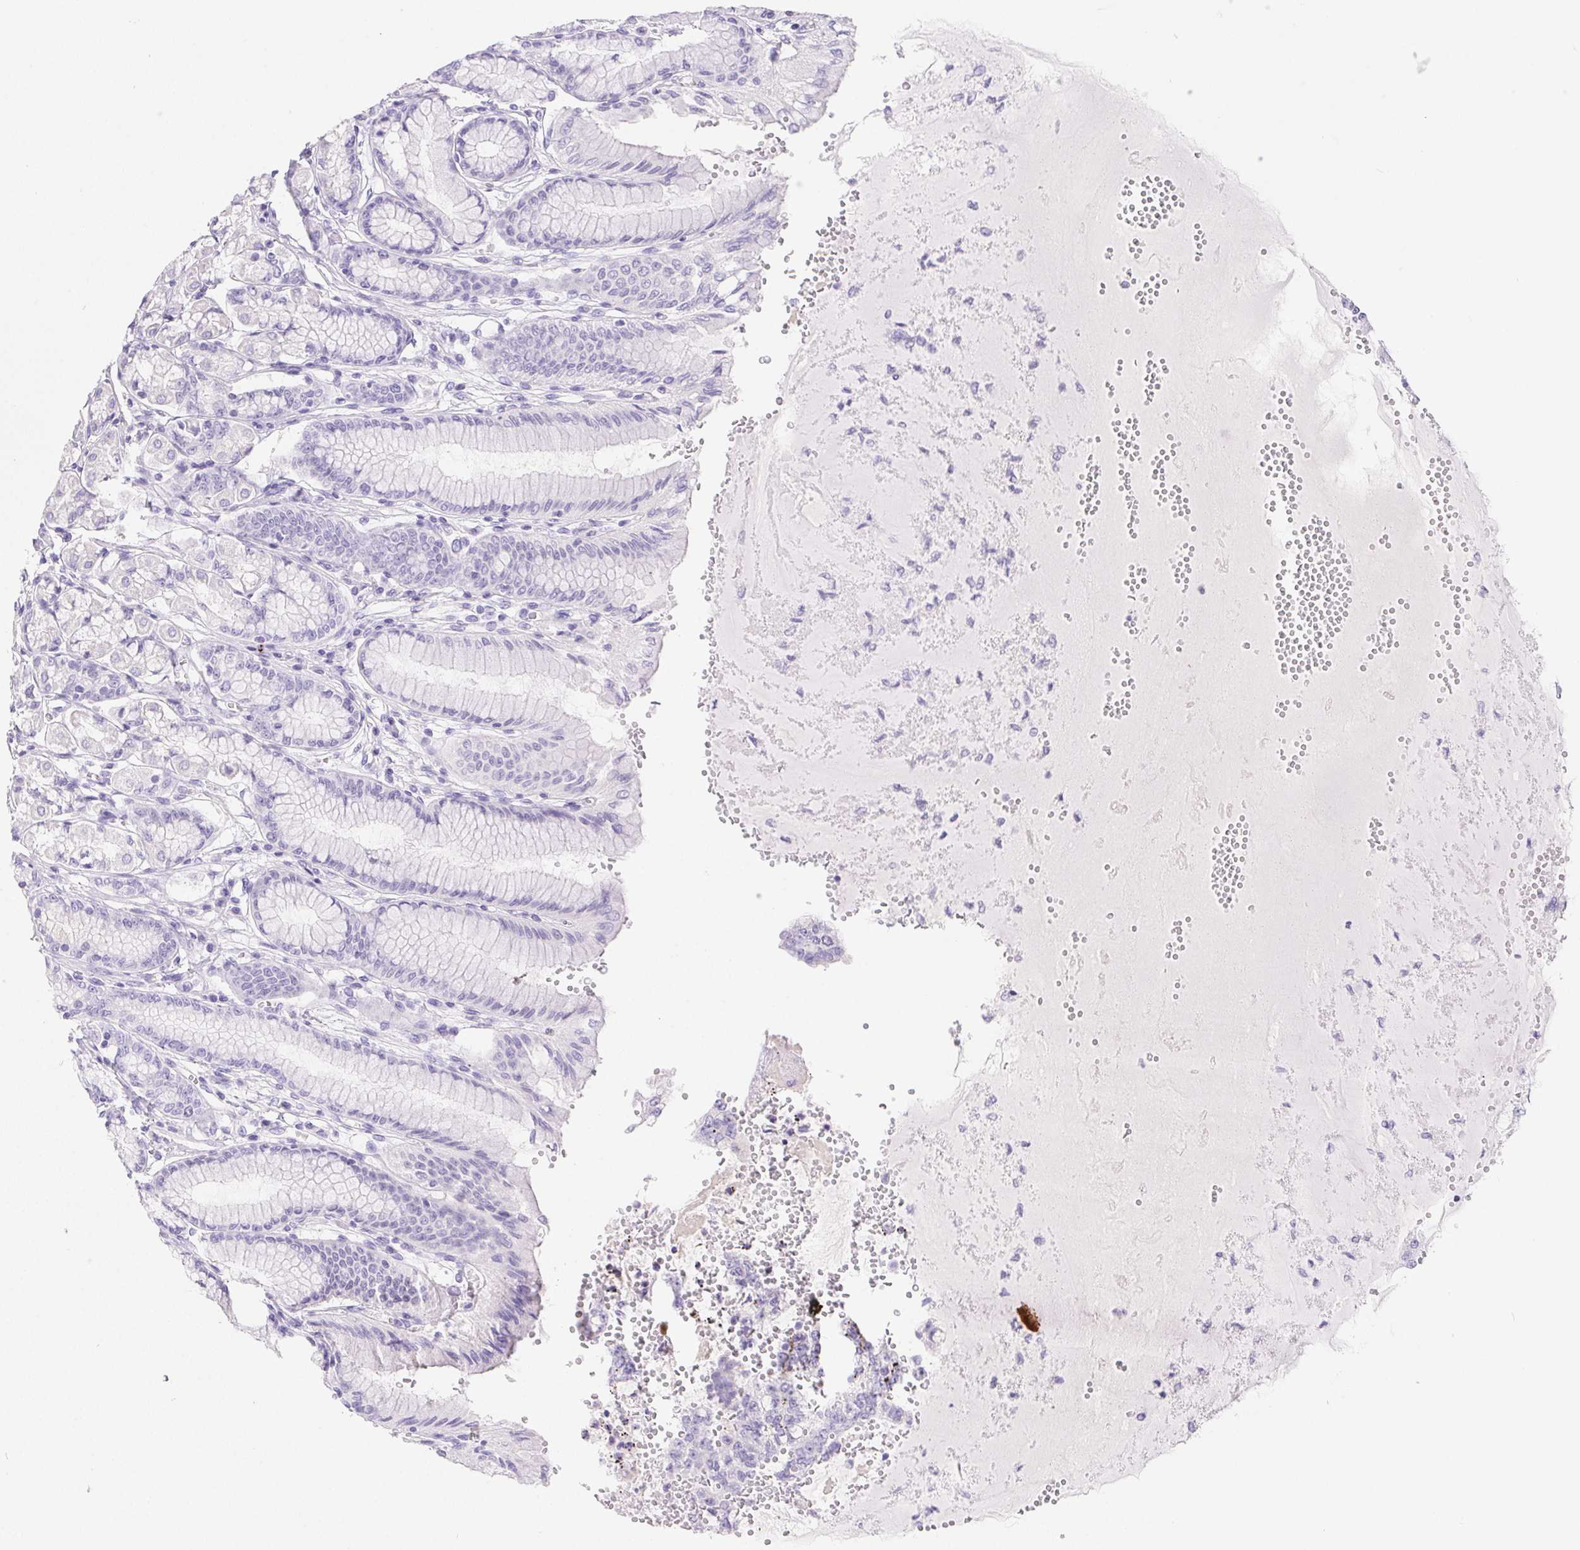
{"staining": {"intensity": "negative", "quantity": "none", "location": "none"}, "tissue": "stomach", "cell_type": "Glandular cells", "image_type": "normal", "snomed": [{"axis": "morphology", "description": "Normal tissue, NOS"}, {"axis": "topography", "description": "Stomach"}, {"axis": "topography", "description": "Stomach, lower"}], "caption": "This is a image of immunohistochemistry (IHC) staining of normal stomach, which shows no positivity in glandular cells. (DAB (3,3'-diaminobenzidine) immunohistochemistry (IHC) with hematoxylin counter stain).", "gene": "PNLIP", "patient": {"sex": "male", "age": 76}}